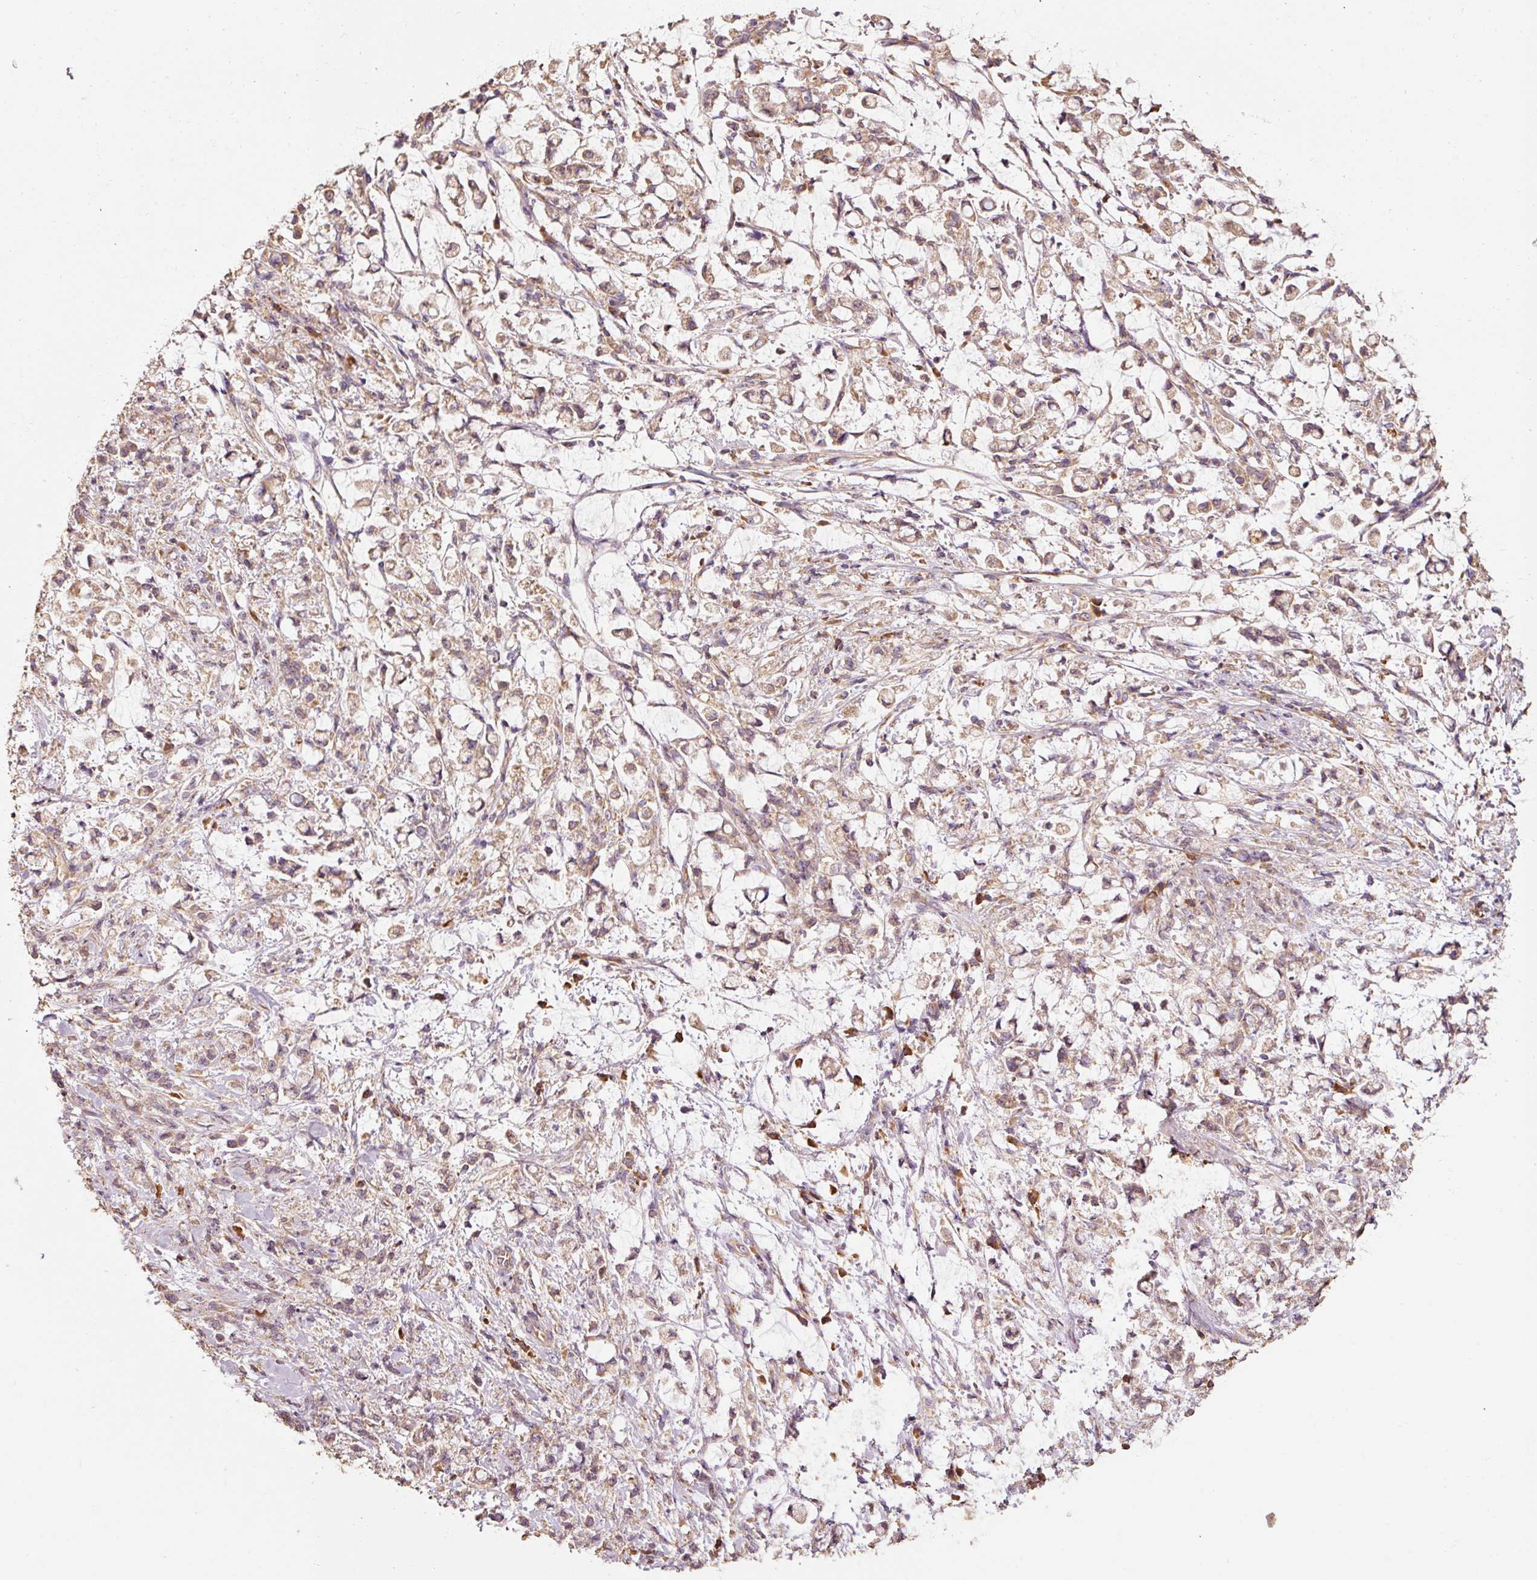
{"staining": {"intensity": "moderate", "quantity": ">75%", "location": "cytoplasmic/membranous"}, "tissue": "stomach cancer", "cell_type": "Tumor cells", "image_type": "cancer", "snomed": [{"axis": "morphology", "description": "Adenocarcinoma, NOS"}, {"axis": "topography", "description": "Stomach"}], "caption": "DAB (3,3'-diaminobenzidine) immunohistochemical staining of stomach adenocarcinoma demonstrates moderate cytoplasmic/membranous protein expression in about >75% of tumor cells. The staining was performed using DAB (3,3'-diaminobenzidine), with brown indicating positive protein expression. Nuclei are stained blue with hematoxylin.", "gene": "EFHC1", "patient": {"sex": "female", "age": 60}}